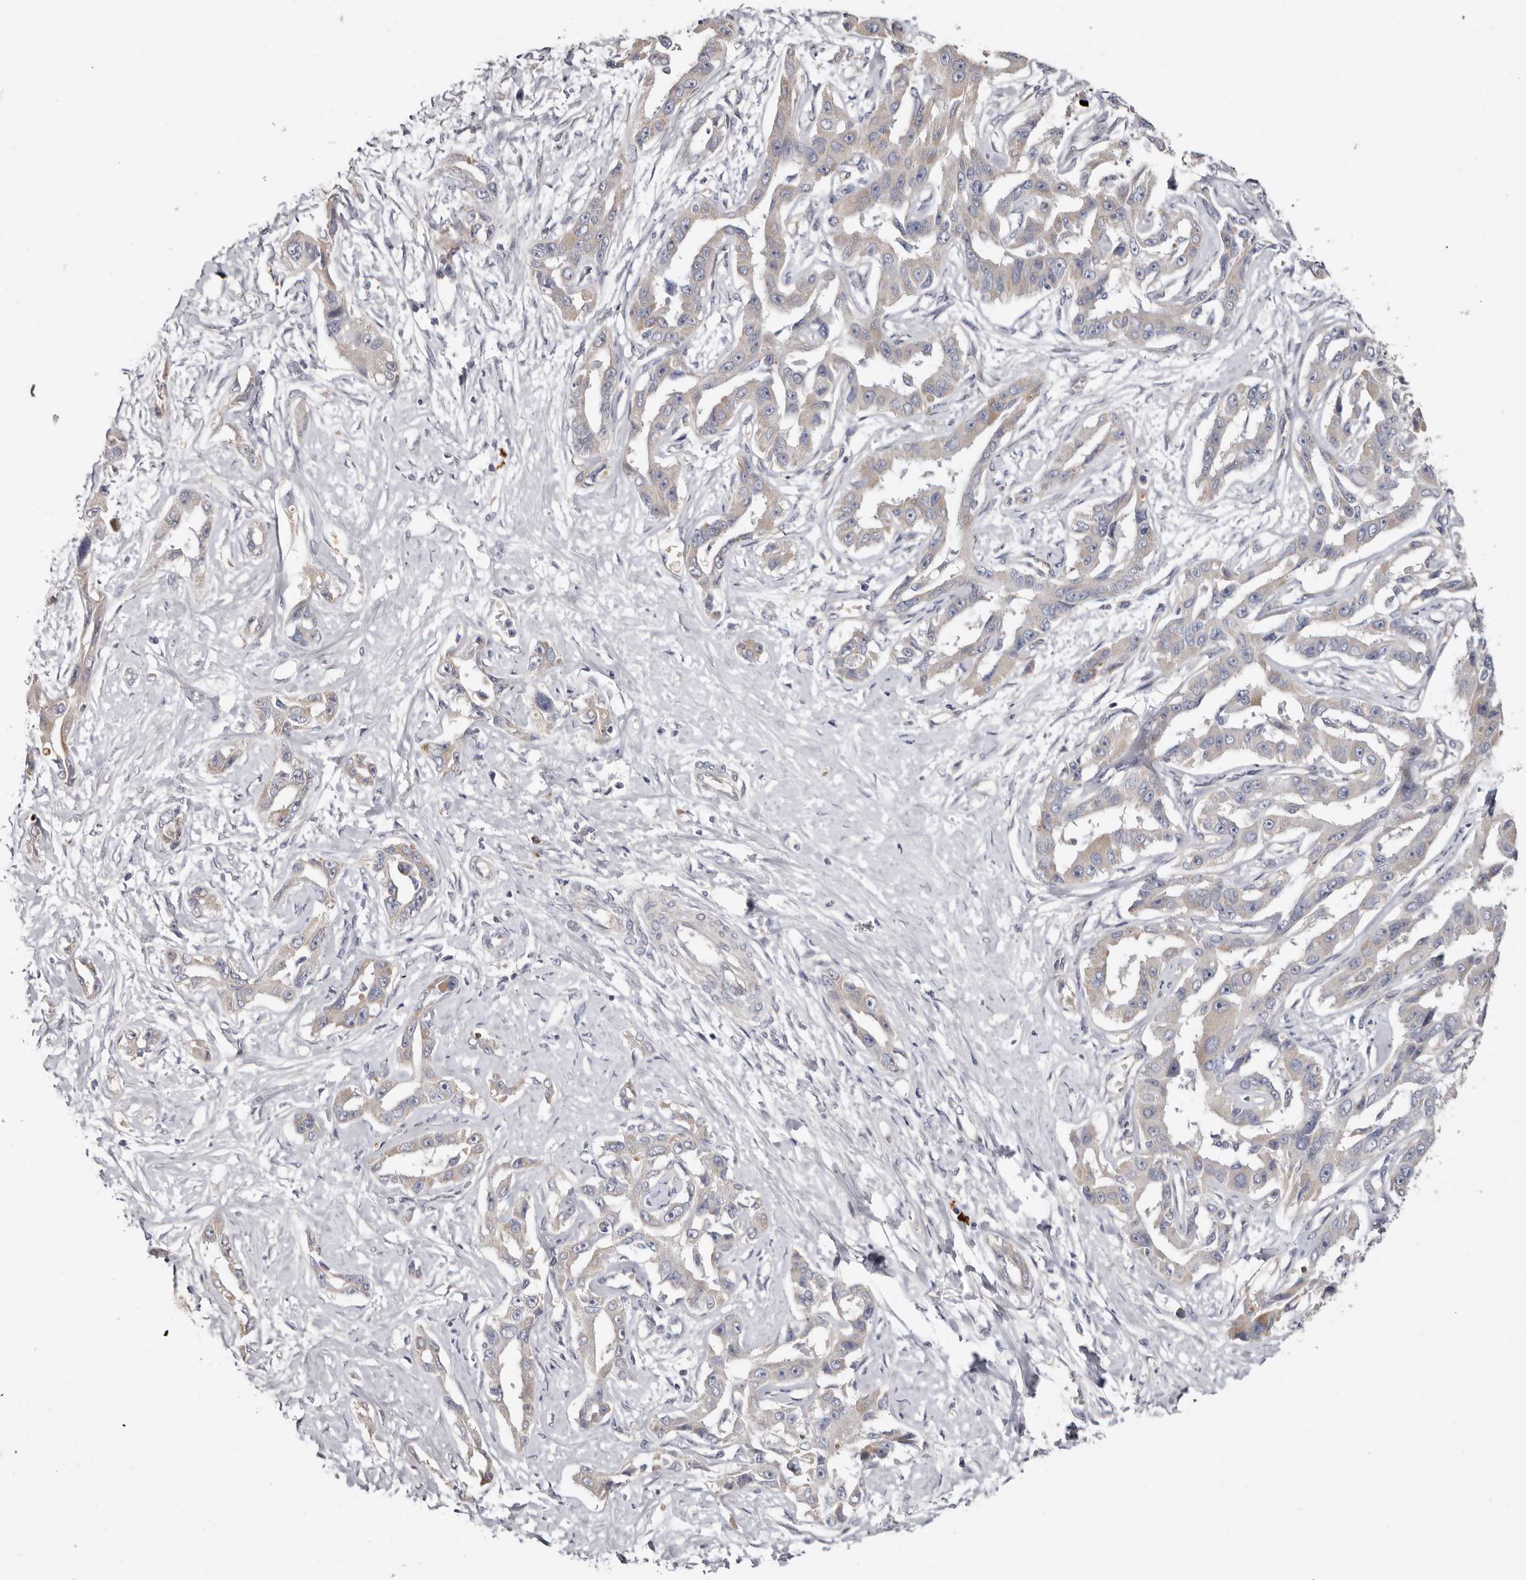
{"staining": {"intensity": "weak", "quantity": "<25%", "location": "cytoplasmic/membranous"}, "tissue": "liver cancer", "cell_type": "Tumor cells", "image_type": "cancer", "snomed": [{"axis": "morphology", "description": "Cholangiocarcinoma"}, {"axis": "topography", "description": "Liver"}], "caption": "Tumor cells are negative for brown protein staining in liver cholangiocarcinoma.", "gene": "SPTA1", "patient": {"sex": "male", "age": 59}}